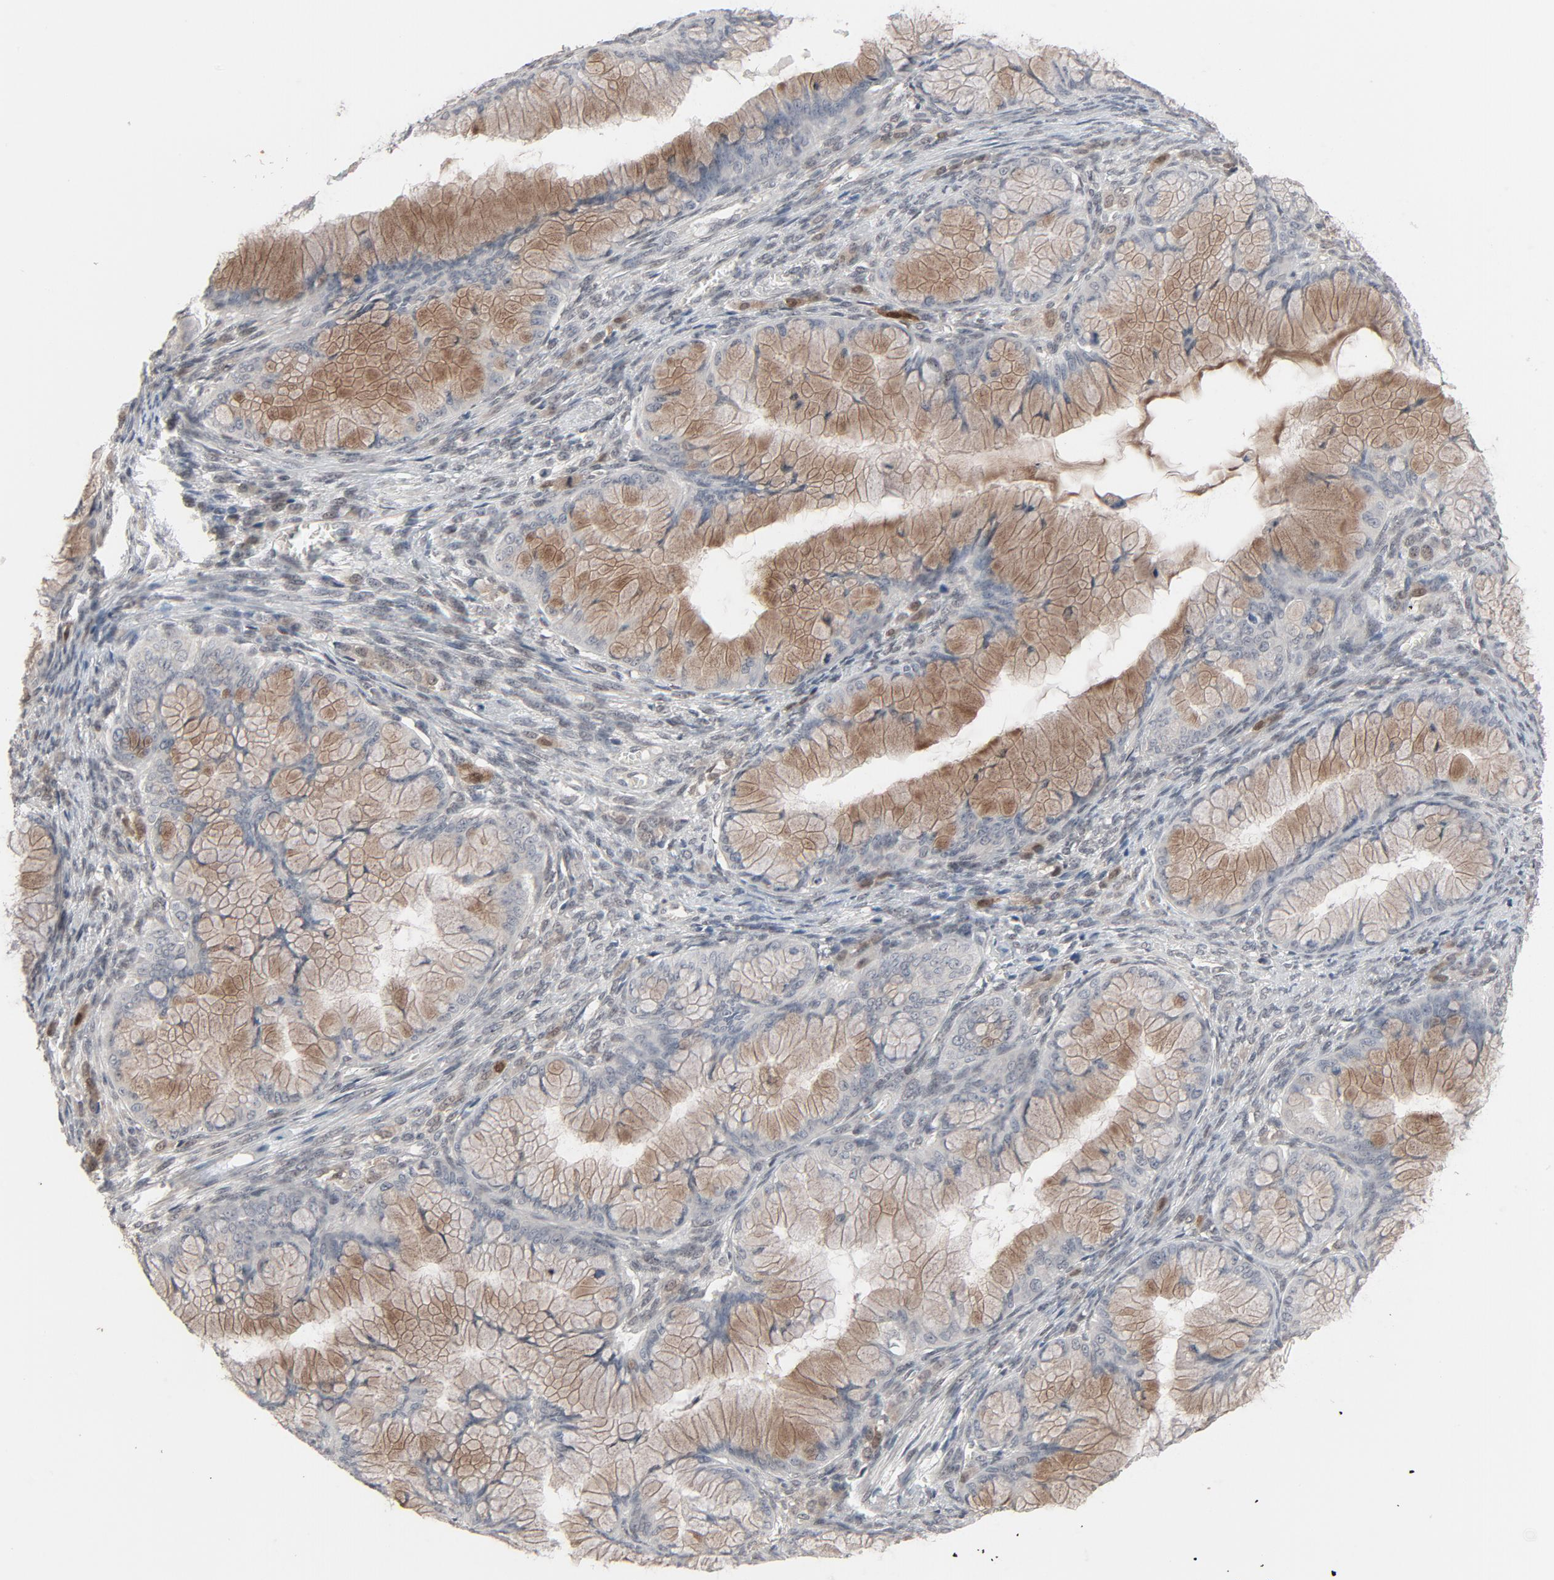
{"staining": {"intensity": "moderate", "quantity": ">75%", "location": "cytoplasmic/membranous"}, "tissue": "ovarian cancer", "cell_type": "Tumor cells", "image_type": "cancer", "snomed": [{"axis": "morphology", "description": "Cystadenocarcinoma, mucinous, NOS"}, {"axis": "topography", "description": "Ovary"}], "caption": "Mucinous cystadenocarcinoma (ovarian) was stained to show a protein in brown. There is medium levels of moderate cytoplasmic/membranous expression in approximately >75% of tumor cells.", "gene": "MT3", "patient": {"sex": "female", "age": 63}}